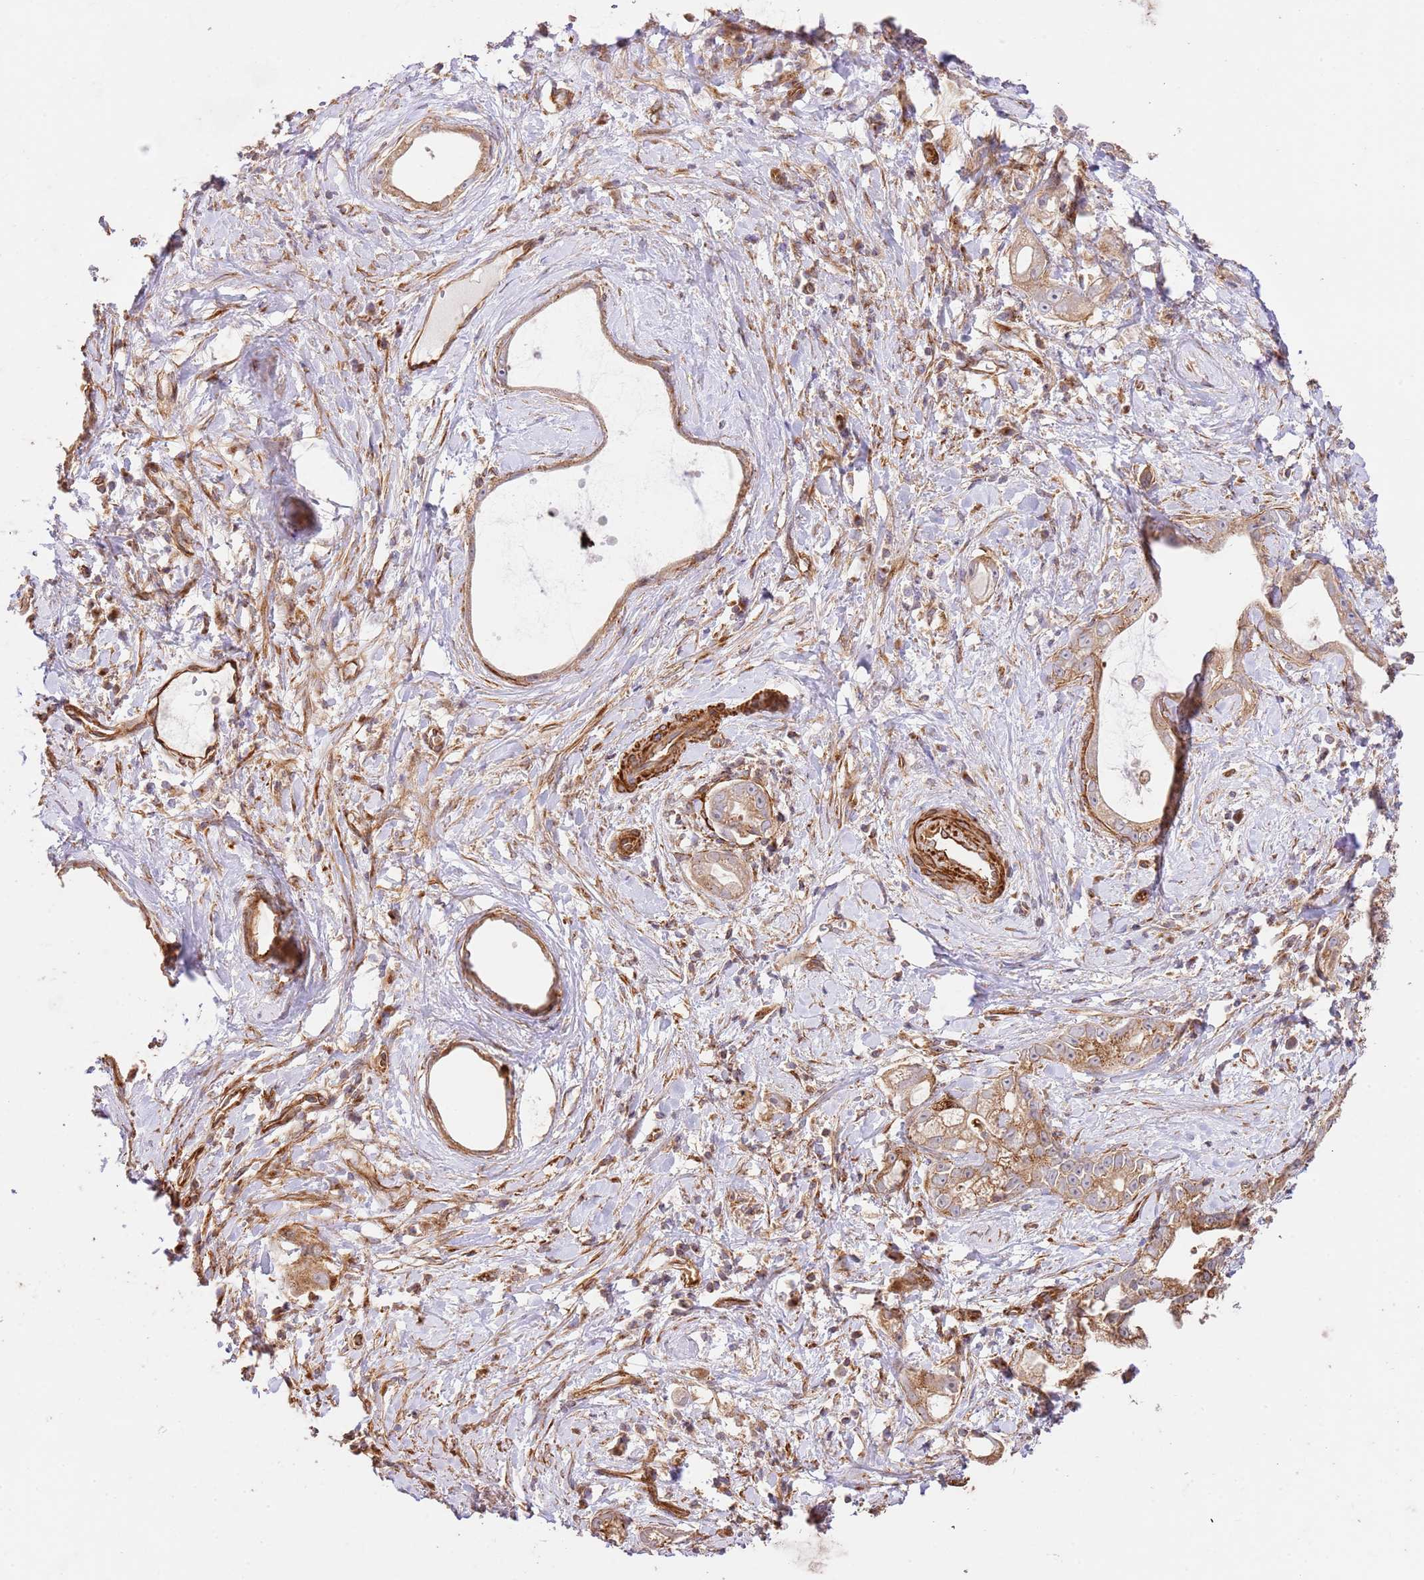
{"staining": {"intensity": "strong", "quantity": ">75%", "location": "cytoplasmic/membranous"}, "tissue": "stomach cancer", "cell_type": "Tumor cells", "image_type": "cancer", "snomed": [{"axis": "morphology", "description": "Adenocarcinoma, NOS"}, {"axis": "topography", "description": "Stomach"}], "caption": "Stomach adenocarcinoma tissue exhibits strong cytoplasmic/membranous staining in approximately >75% of tumor cells, visualized by immunohistochemistry. The staining was performed using DAB to visualize the protein expression in brown, while the nuclei were stained in blue with hematoxylin (Magnification: 20x).", "gene": "ZBTB39", "patient": {"sex": "male", "age": 55}}